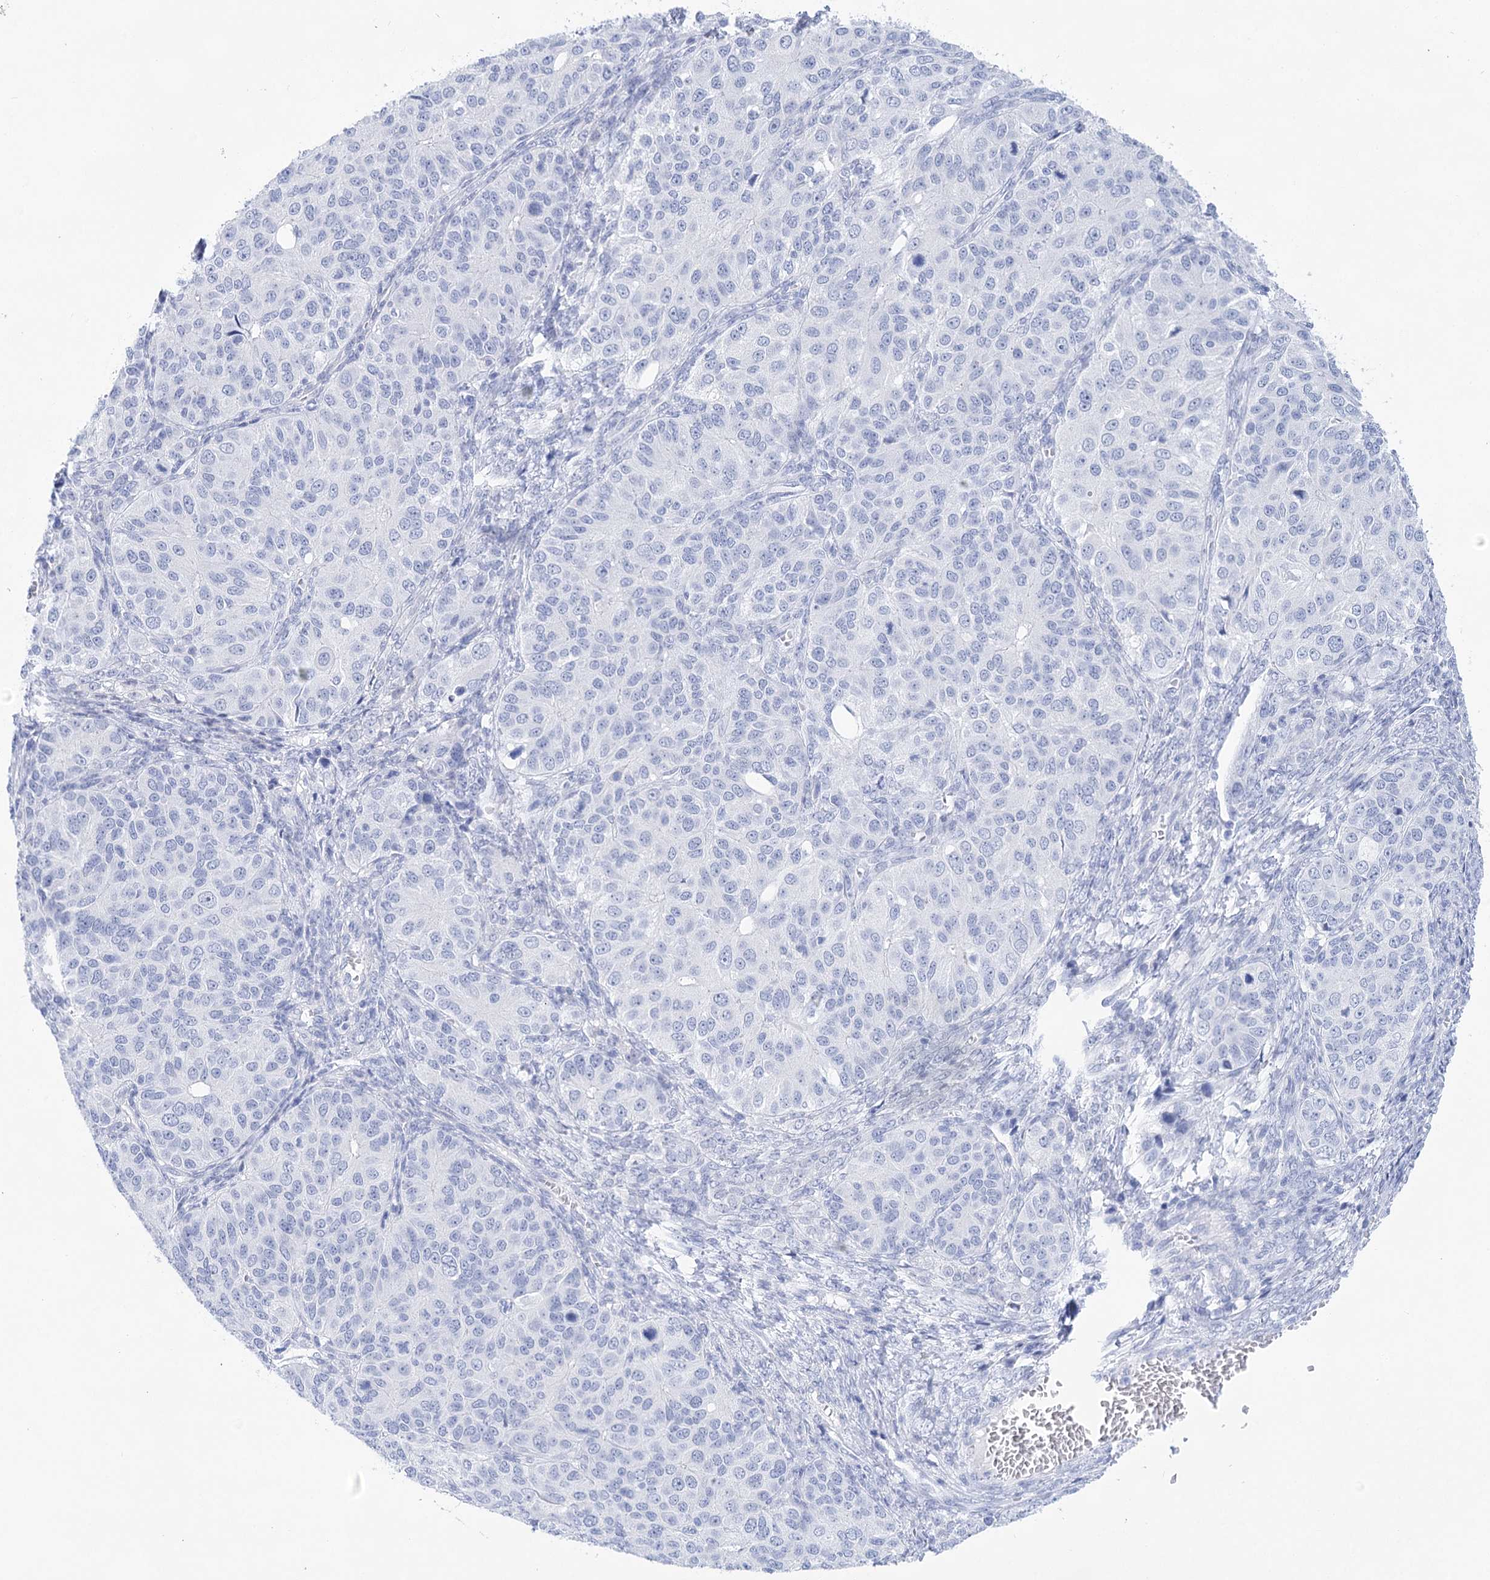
{"staining": {"intensity": "negative", "quantity": "none", "location": "none"}, "tissue": "ovarian cancer", "cell_type": "Tumor cells", "image_type": "cancer", "snomed": [{"axis": "morphology", "description": "Carcinoma, endometroid"}, {"axis": "topography", "description": "Ovary"}], "caption": "A histopathology image of ovarian cancer (endometroid carcinoma) stained for a protein displays no brown staining in tumor cells.", "gene": "LALBA", "patient": {"sex": "female", "age": 51}}